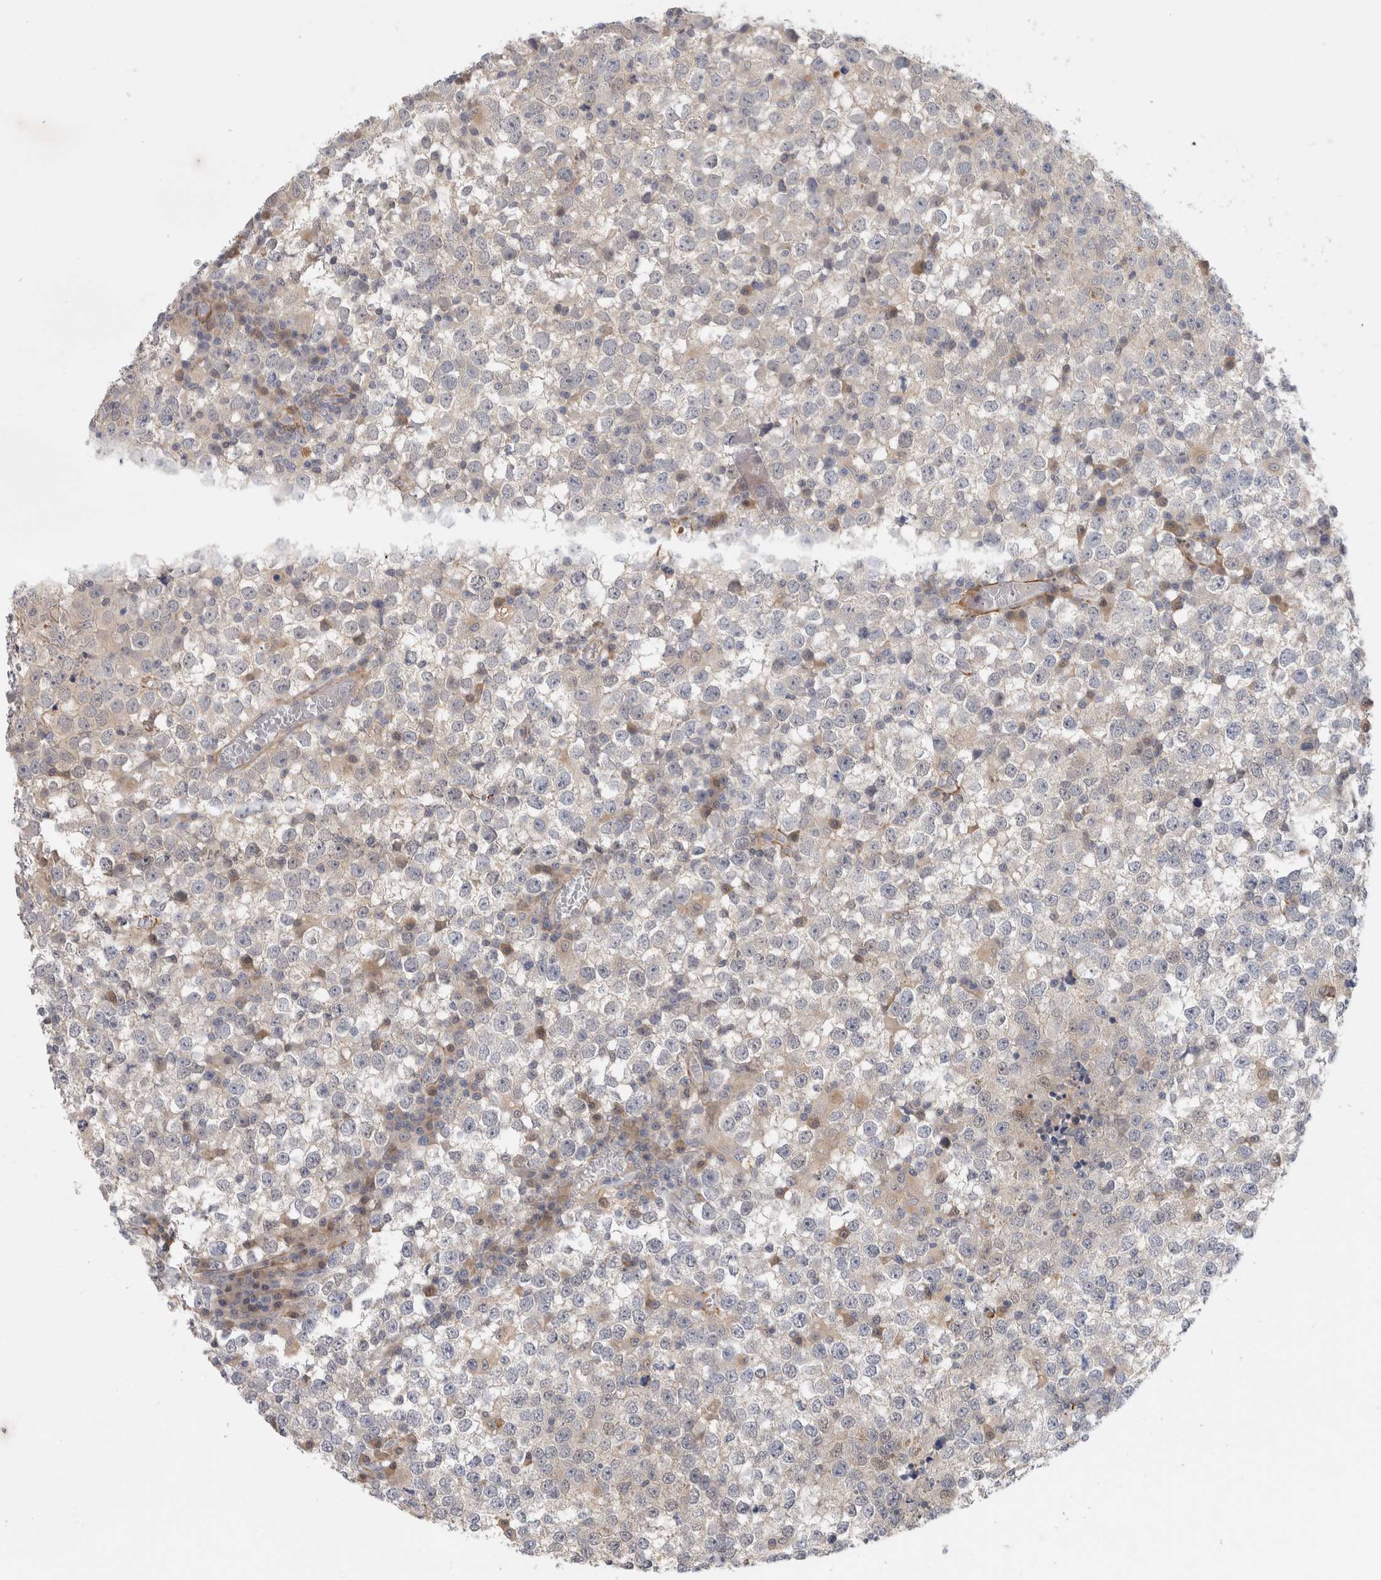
{"staining": {"intensity": "negative", "quantity": "none", "location": "none"}, "tissue": "testis cancer", "cell_type": "Tumor cells", "image_type": "cancer", "snomed": [{"axis": "morphology", "description": "Seminoma, NOS"}, {"axis": "topography", "description": "Testis"}], "caption": "The micrograph displays no significant staining in tumor cells of testis cancer. (Brightfield microscopy of DAB (3,3'-diaminobenzidine) immunohistochemistry (IHC) at high magnification).", "gene": "PGM1", "patient": {"sex": "male", "age": 65}}